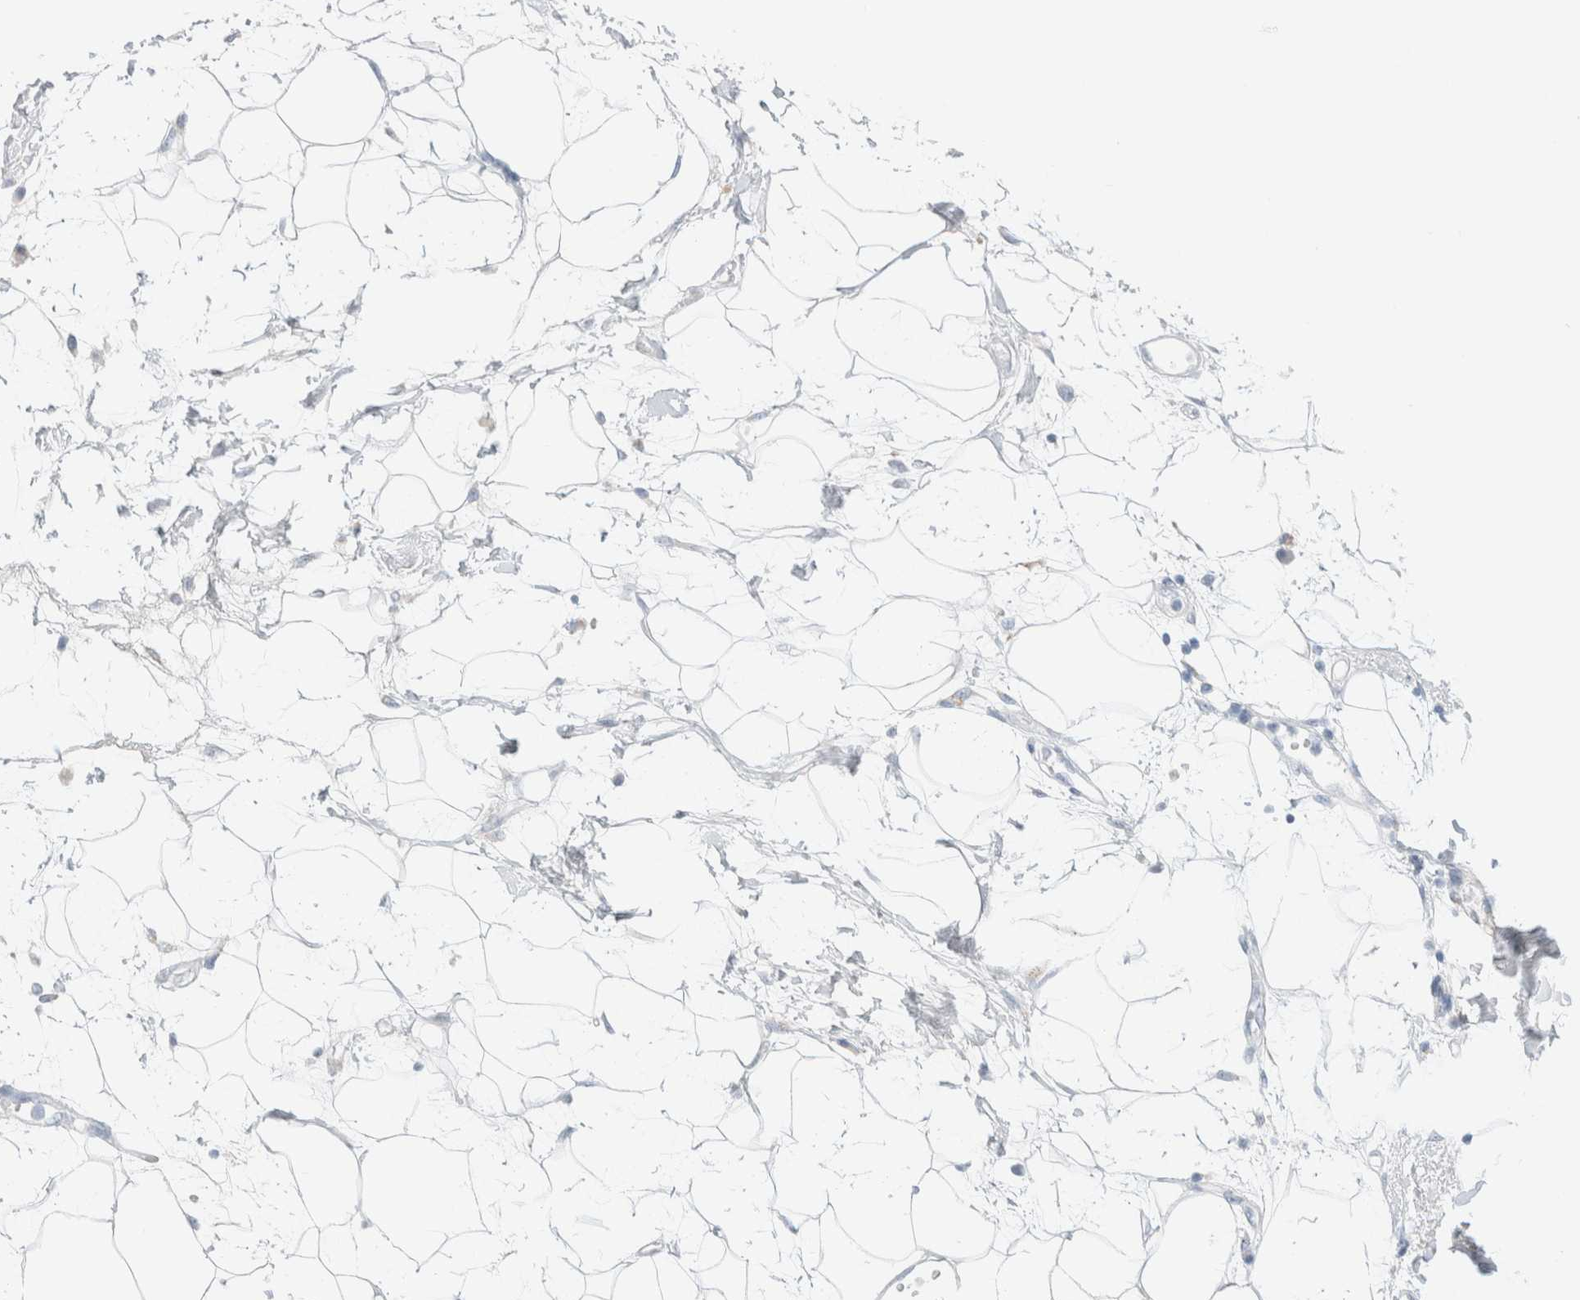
{"staining": {"intensity": "negative", "quantity": "none", "location": "none"}, "tissue": "adipose tissue", "cell_type": "Adipocytes", "image_type": "normal", "snomed": [{"axis": "morphology", "description": "Normal tissue, NOS"}, {"axis": "morphology", "description": "Adenocarcinoma, NOS"}, {"axis": "topography", "description": "Duodenum"}, {"axis": "topography", "description": "Peripheral nerve tissue"}], "caption": "Immunohistochemistry micrograph of normal human adipose tissue stained for a protein (brown), which shows no staining in adipocytes. (DAB (3,3'-diaminobenzidine) IHC with hematoxylin counter stain).", "gene": "CPQ", "patient": {"sex": "female", "age": 60}}